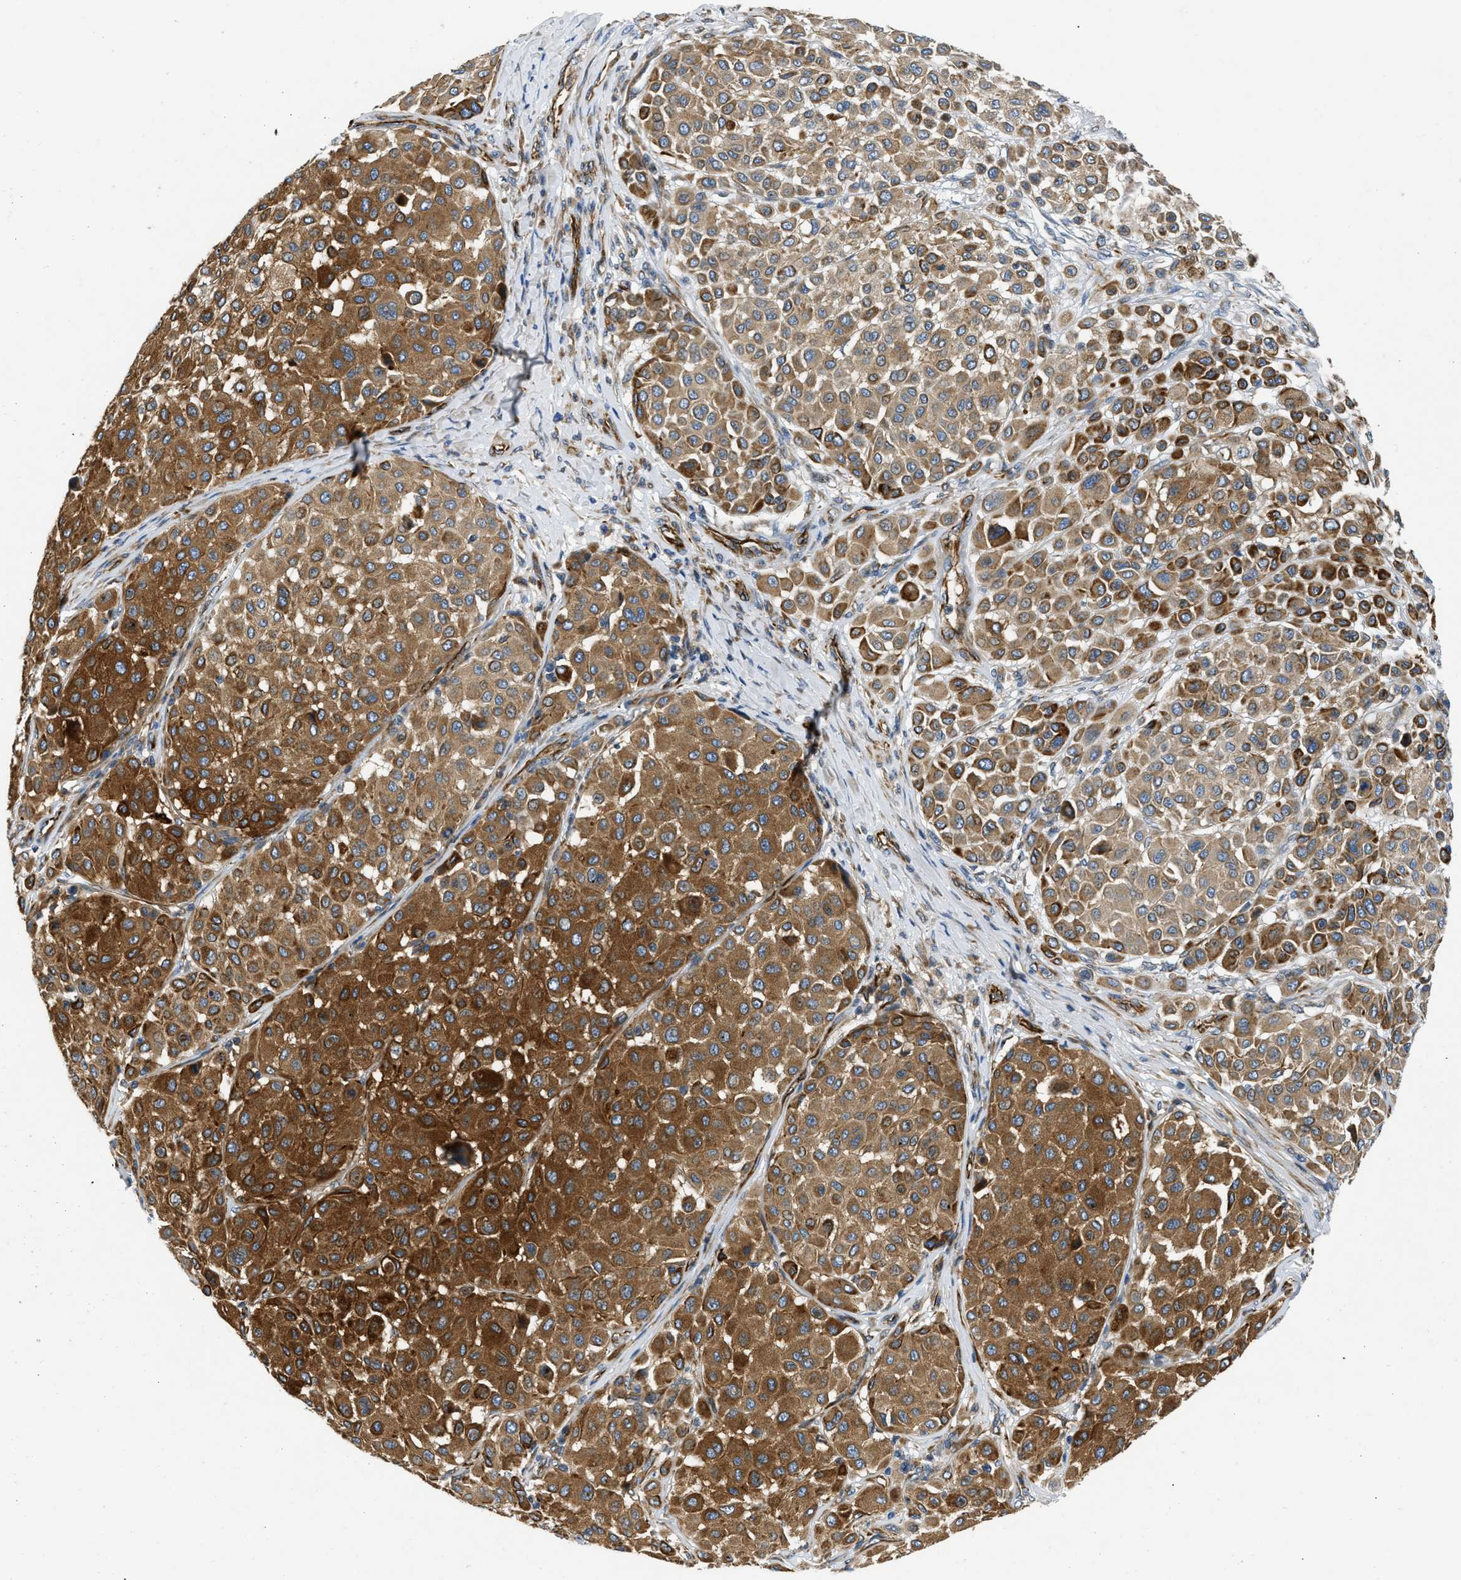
{"staining": {"intensity": "moderate", "quantity": ">75%", "location": "cytoplasmic/membranous"}, "tissue": "melanoma", "cell_type": "Tumor cells", "image_type": "cancer", "snomed": [{"axis": "morphology", "description": "Malignant melanoma, Metastatic site"}, {"axis": "topography", "description": "Soft tissue"}], "caption": "The photomicrograph exhibits staining of melanoma, revealing moderate cytoplasmic/membranous protein expression (brown color) within tumor cells. (Stains: DAB in brown, nuclei in blue, Microscopy: brightfield microscopy at high magnification).", "gene": "ULK4", "patient": {"sex": "male", "age": 41}}